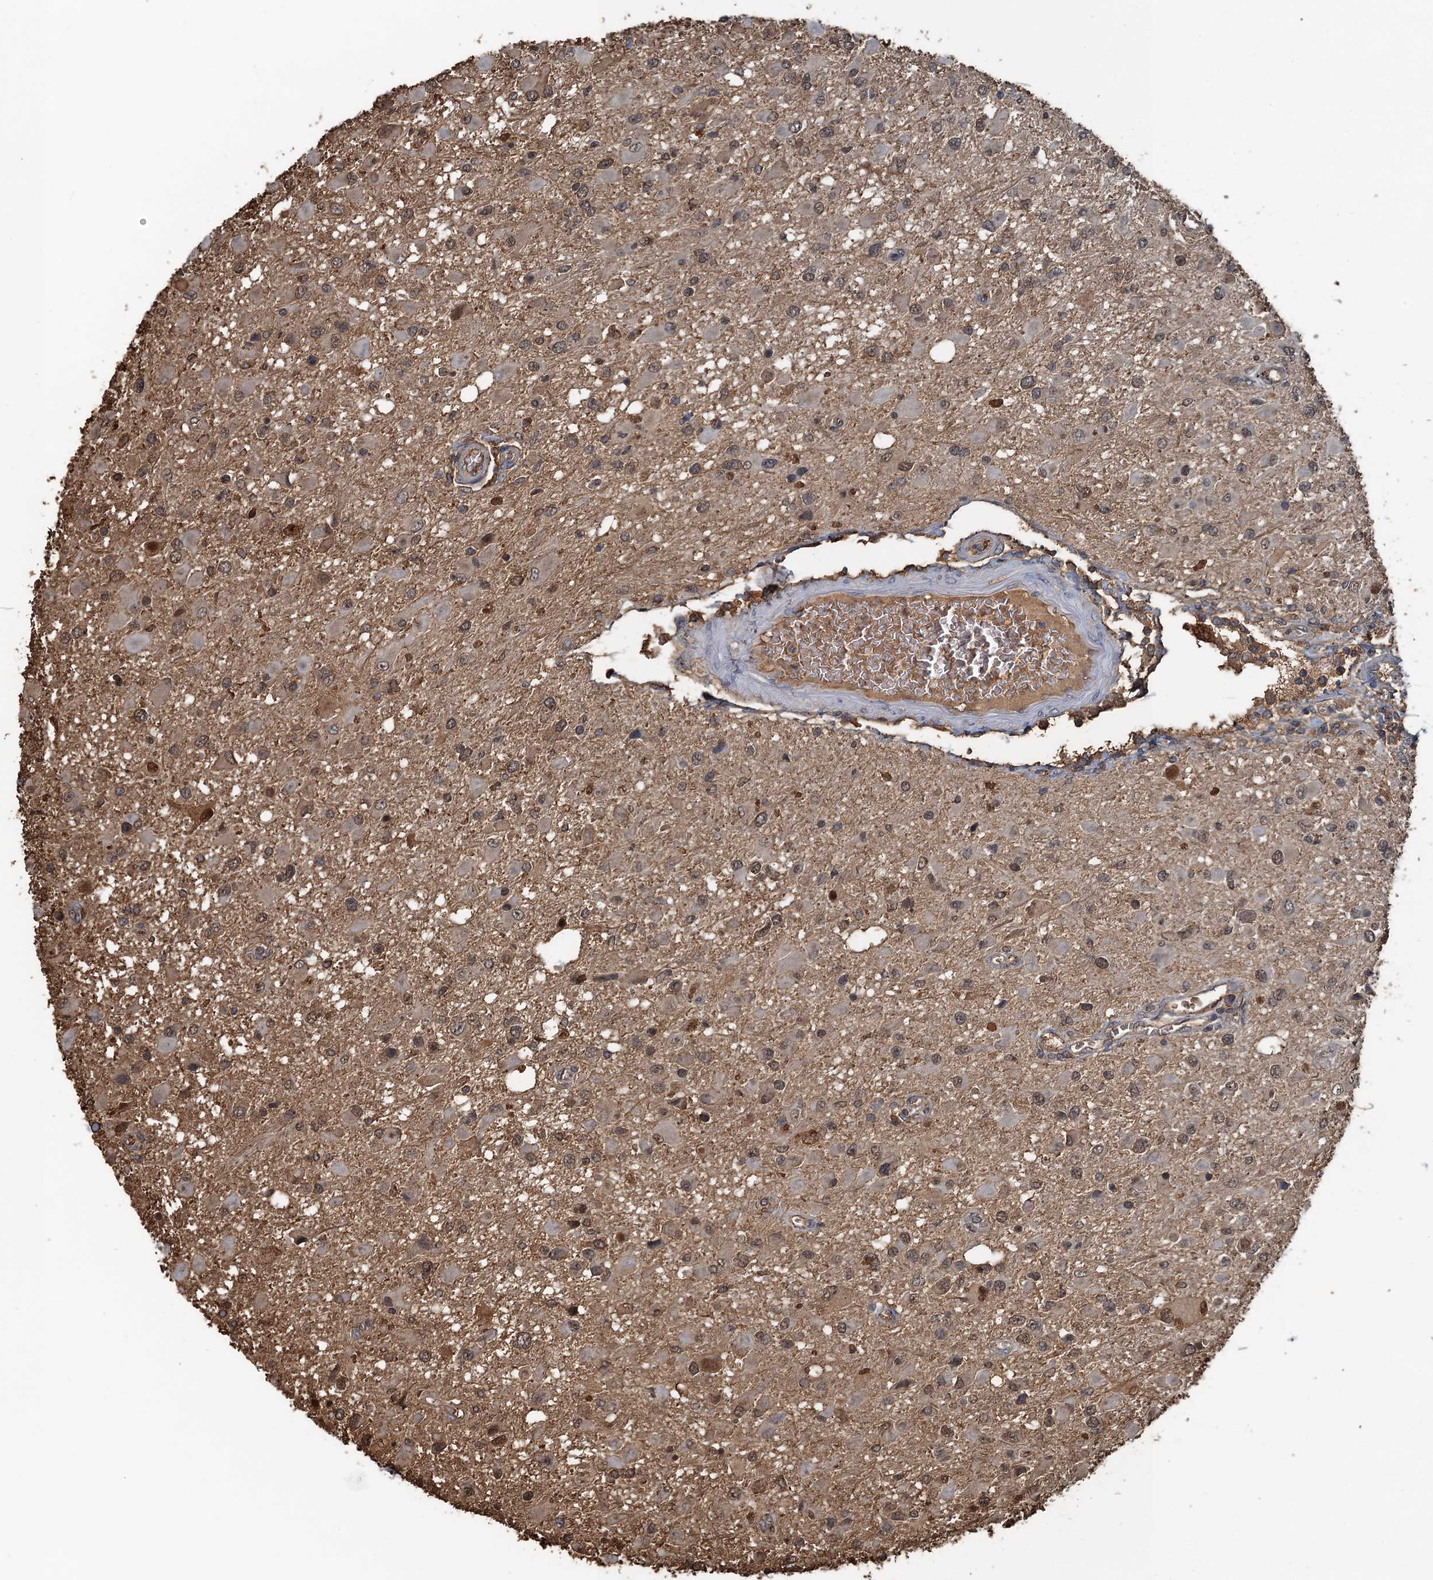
{"staining": {"intensity": "weak", "quantity": ">75%", "location": "cytoplasmic/membranous,nuclear"}, "tissue": "glioma", "cell_type": "Tumor cells", "image_type": "cancer", "snomed": [{"axis": "morphology", "description": "Glioma, malignant, High grade"}, {"axis": "topography", "description": "Brain"}], "caption": "Weak cytoplasmic/membranous and nuclear protein expression is seen in about >75% of tumor cells in glioma. (Brightfield microscopy of DAB IHC at high magnification).", "gene": "LSM14B", "patient": {"sex": "male", "age": 53}}